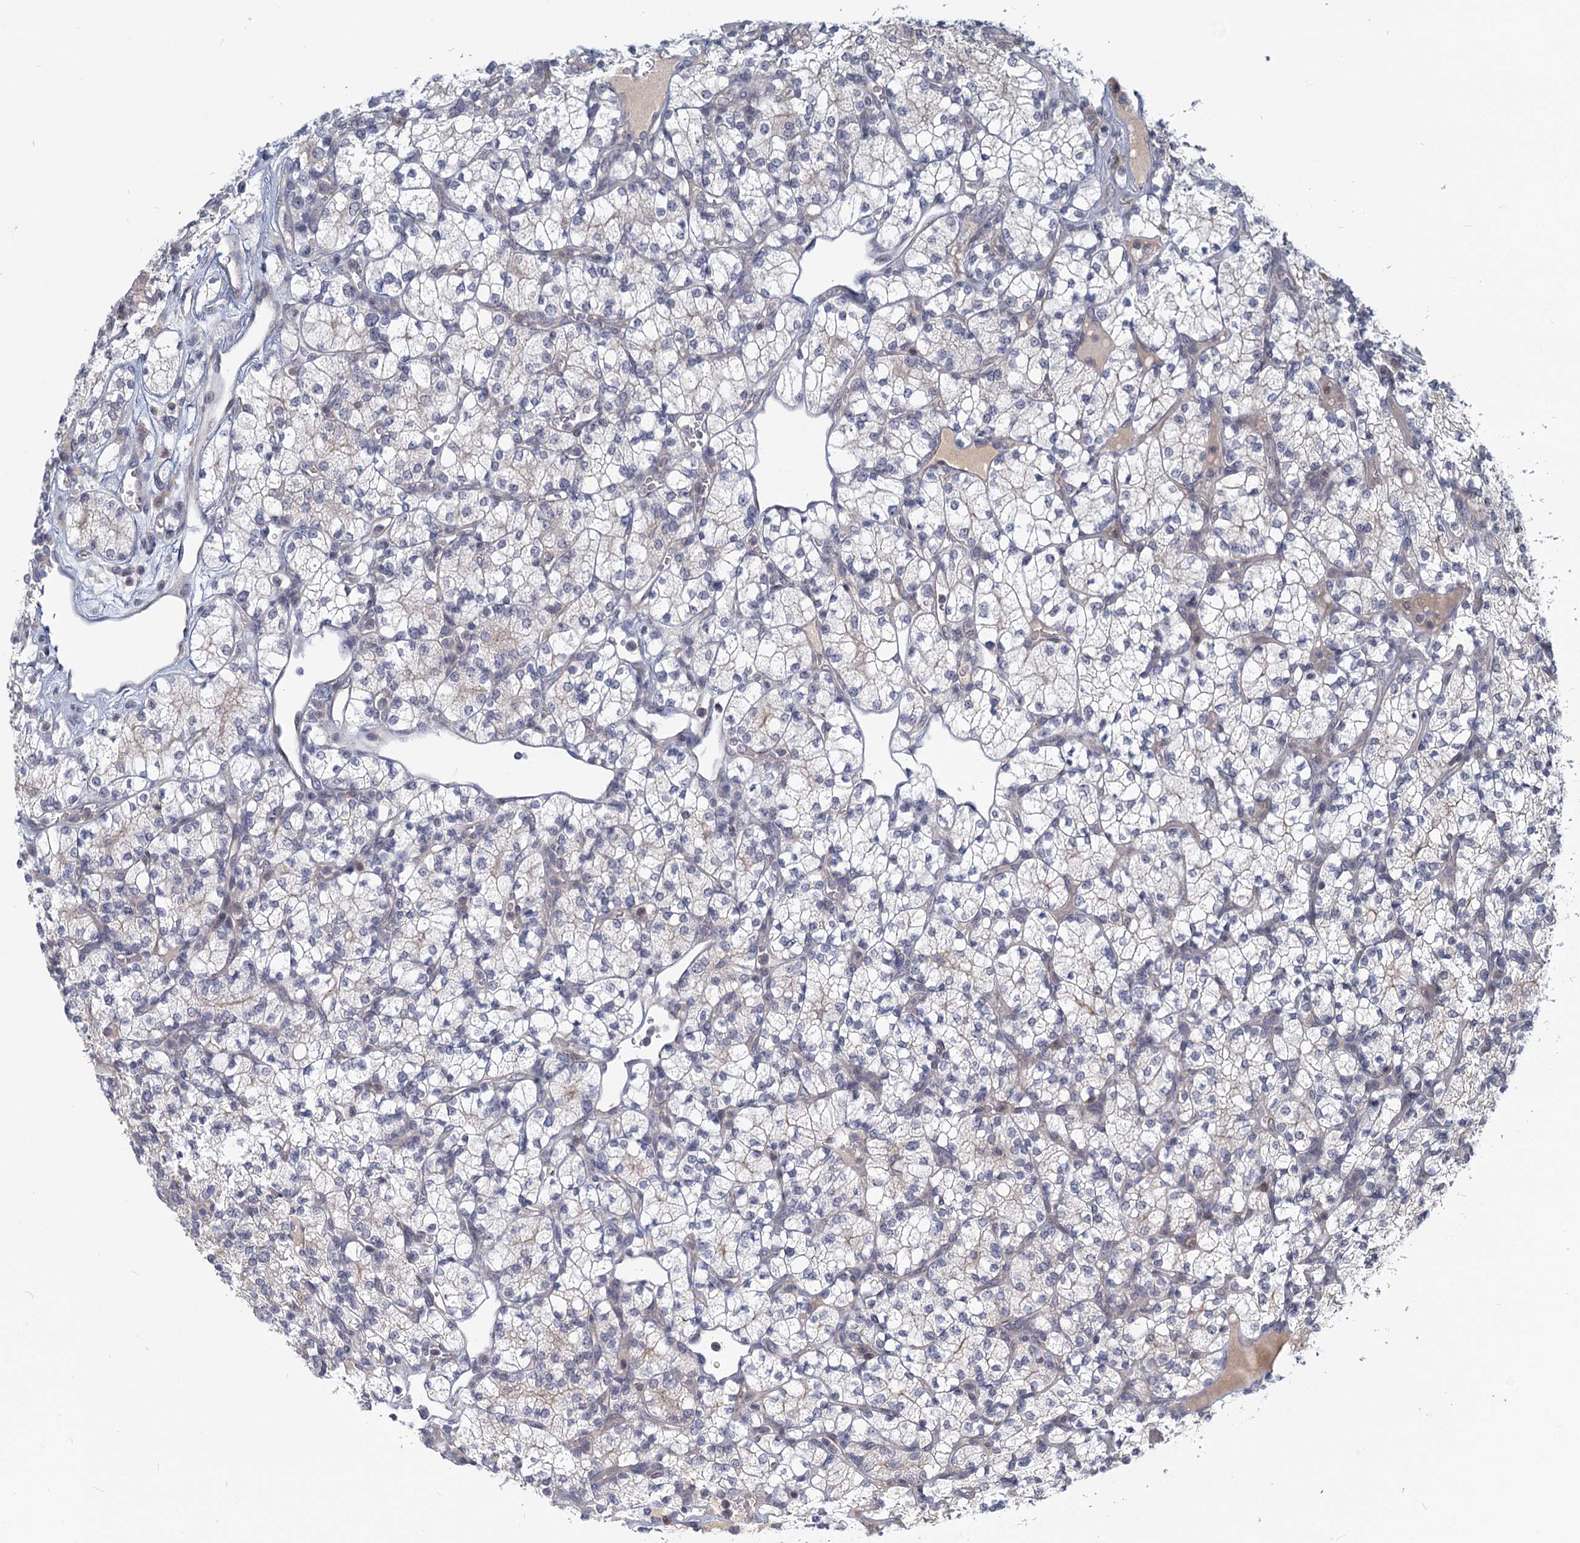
{"staining": {"intensity": "negative", "quantity": "none", "location": "none"}, "tissue": "renal cancer", "cell_type": "Tumor cells", "image_type": "cancer", "snomed": [{"axis": "morphology", "description": "Adenocarcinoma, NOS"}, {"axis": "topography", "description": "Kidney"}], "caption": "This is a image of IHC staining of renal adenocarcinoma, which shows no staining in tumor cells. (Stains: DAB immunohistochemistry with hematoxylin counter stain, Microscopy: brightfield microscopy at high magnification).", "gene": "STAP1", "patient": {"sex": "male", "age": 77}}